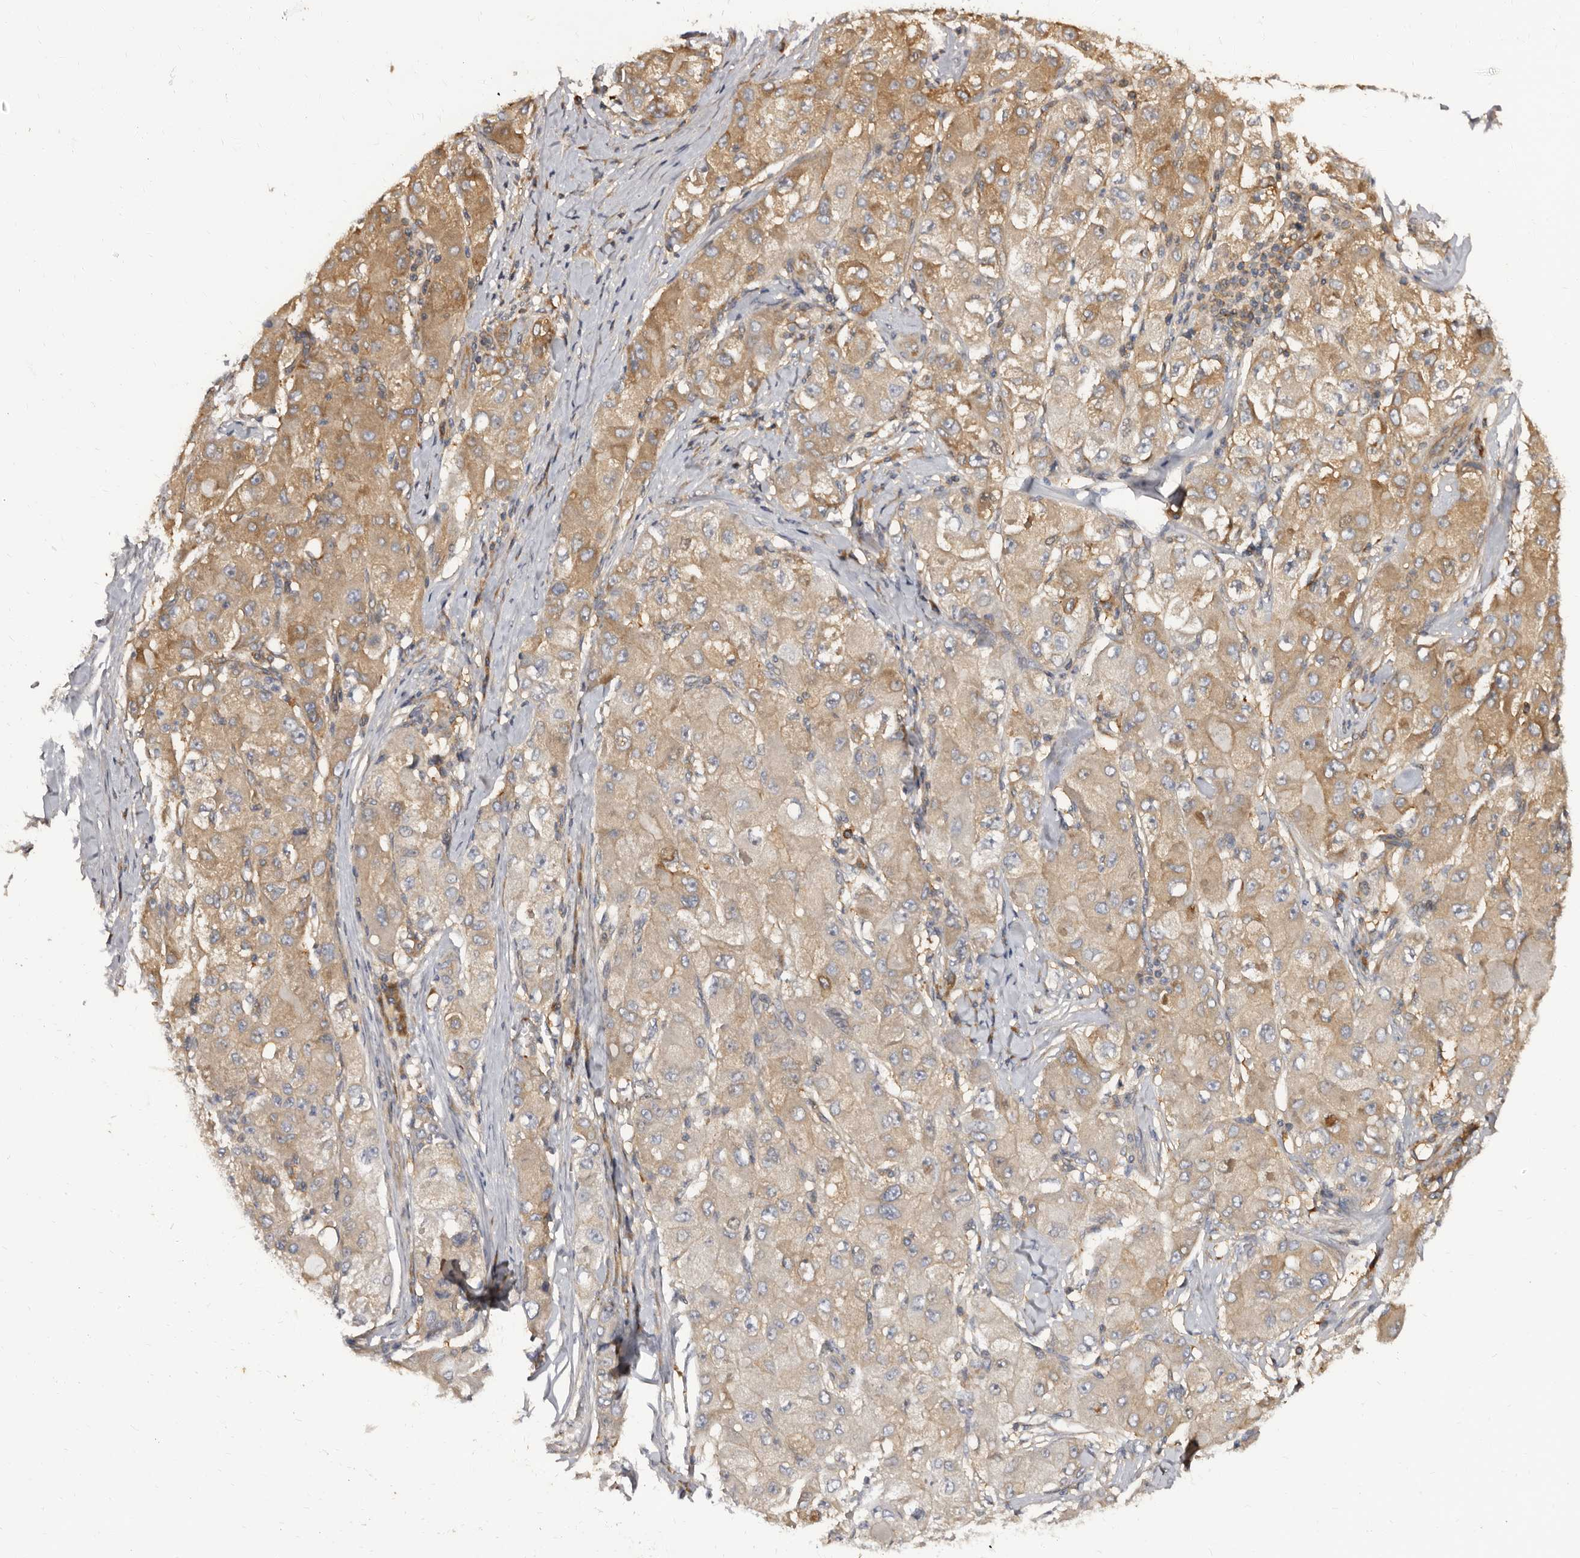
{"staining": {"intensity": "moderate", "quantity": ">75%", "location": "cytoplasmic/membranous"}, "tissue": "liver cancer", "cell_type": "Tumor cells", "image_type": "cancer", "snomed": [{"axis": "morphology", "description": "Carcinoma, Hepatocellular, NOS"}, {"axis": "topography", "description": "Liver"}], "caption": "Liver cancer (hepatocellular carcinoma) tissue reveals moderate cytoplasmic/membranous staining in about >75% of tumor cells", "gene": "ADAMTS20", "patient": {"sex": "male", "age": 80}}